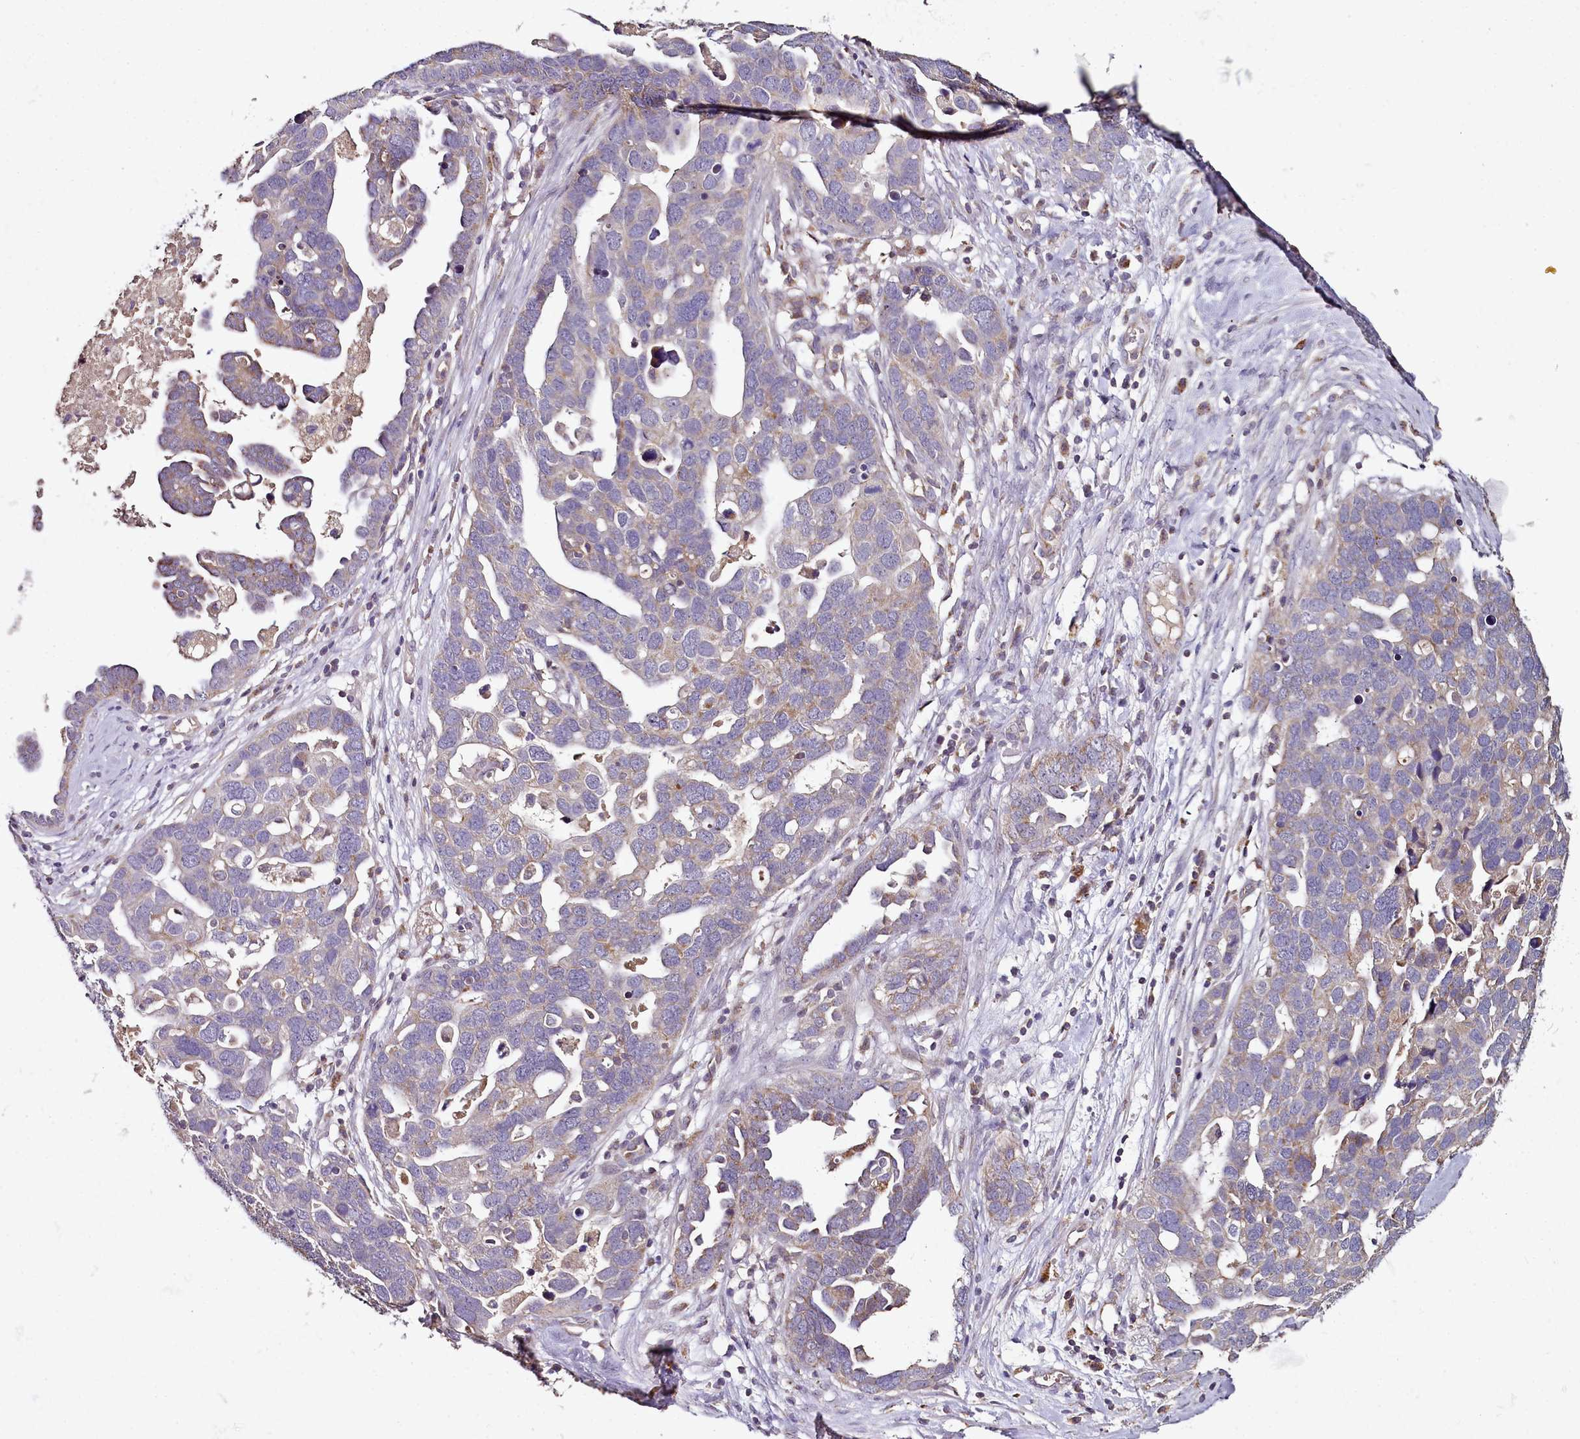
{"staining": {"intensity": "weak", "quantity": "<25%", "location": "cytoplasmic/membranous"}, "tissue": "ovarian cancer", "cell_type": "Tumor cells", "image_type": "cancer", "snomed": [{"axis": "morphology", "description": "Cystadenocarcinoma, serous, NOS"}, {"axis": "topography", "description": "Ovary"}], "caption": "This is an immunohistochemistry histopathology image of ovarian serous cystadenocarcinoma. There is no positivity in tumor cells.", "gene": "ACSS1", "patient": {"sex": "female", "age": 54}}